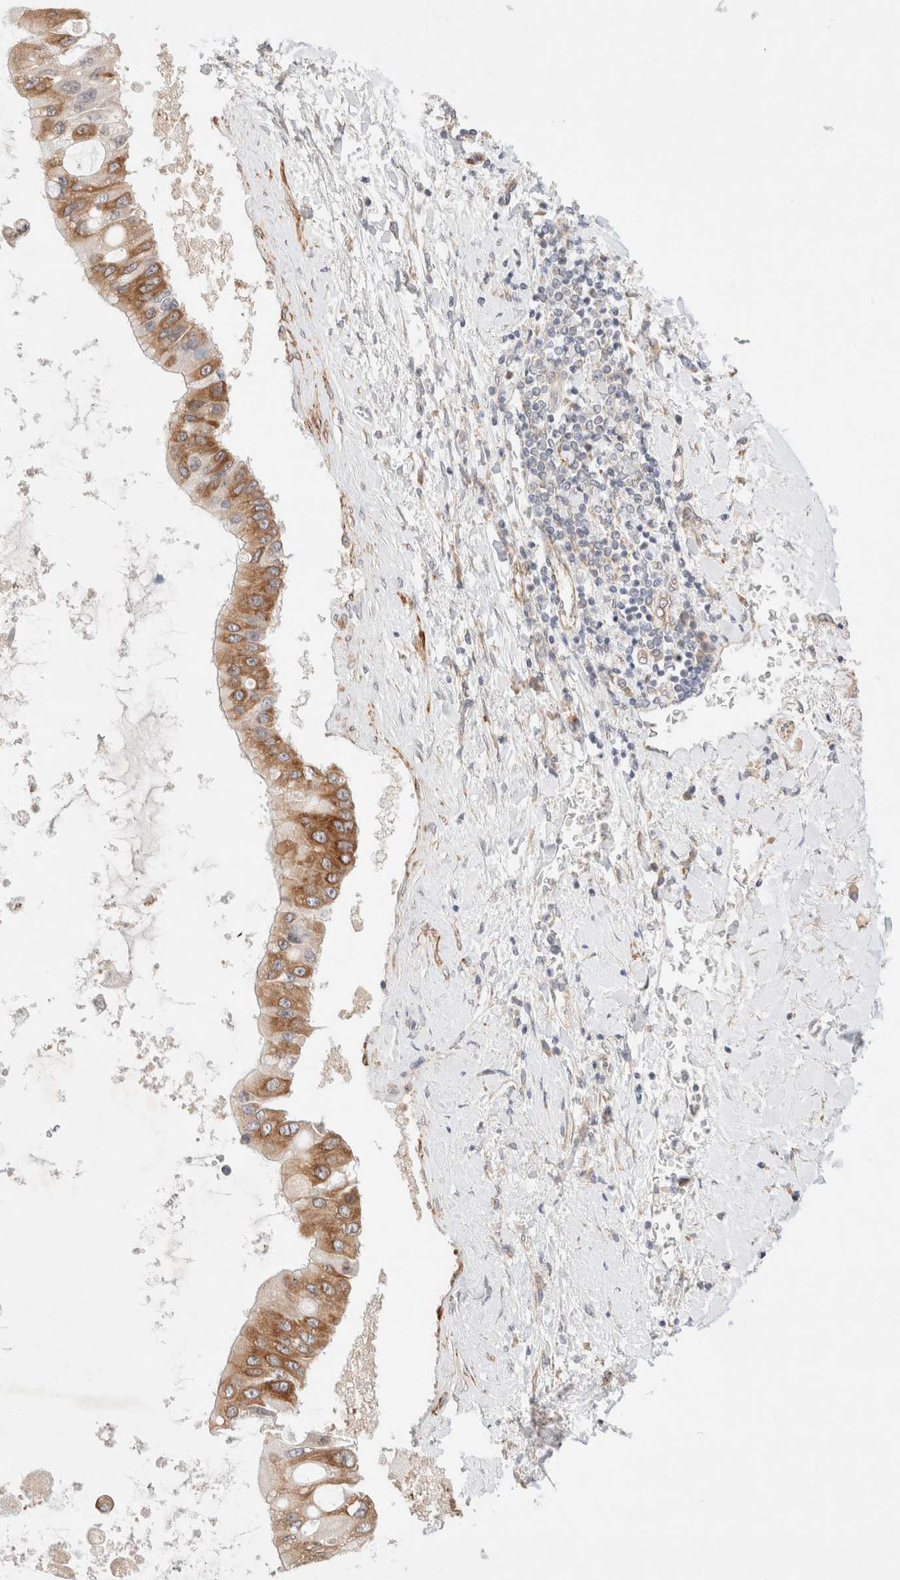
{"staining": {"intensity": "moderate", "quantity": ">75%", "location": "cytoplasmic/membranous"}, "tissue": "liver cancer", "cell_type": "Tumor cells", "image_type": "cancer", "snomed": [{"axis": "morphology", "description": "Cholangiocarcinoma"}, {"axis": "topography", "description": "Liver"}], "caption": "Immunohistochemical staining of liver cancer (cholangiocarcinoma) exhibits medium levels of moderate cytoplasmic/membranous protein positivity in approximately >75% of tumor cells. The protein is stained brown, and the nuclei are stained in blue (DAB (3,3'-diaminobenzidine) IHC with brightfield microscopy, high magnification).", "gene": "RRP15", "patient": {"sex": "male", "age": 50}}